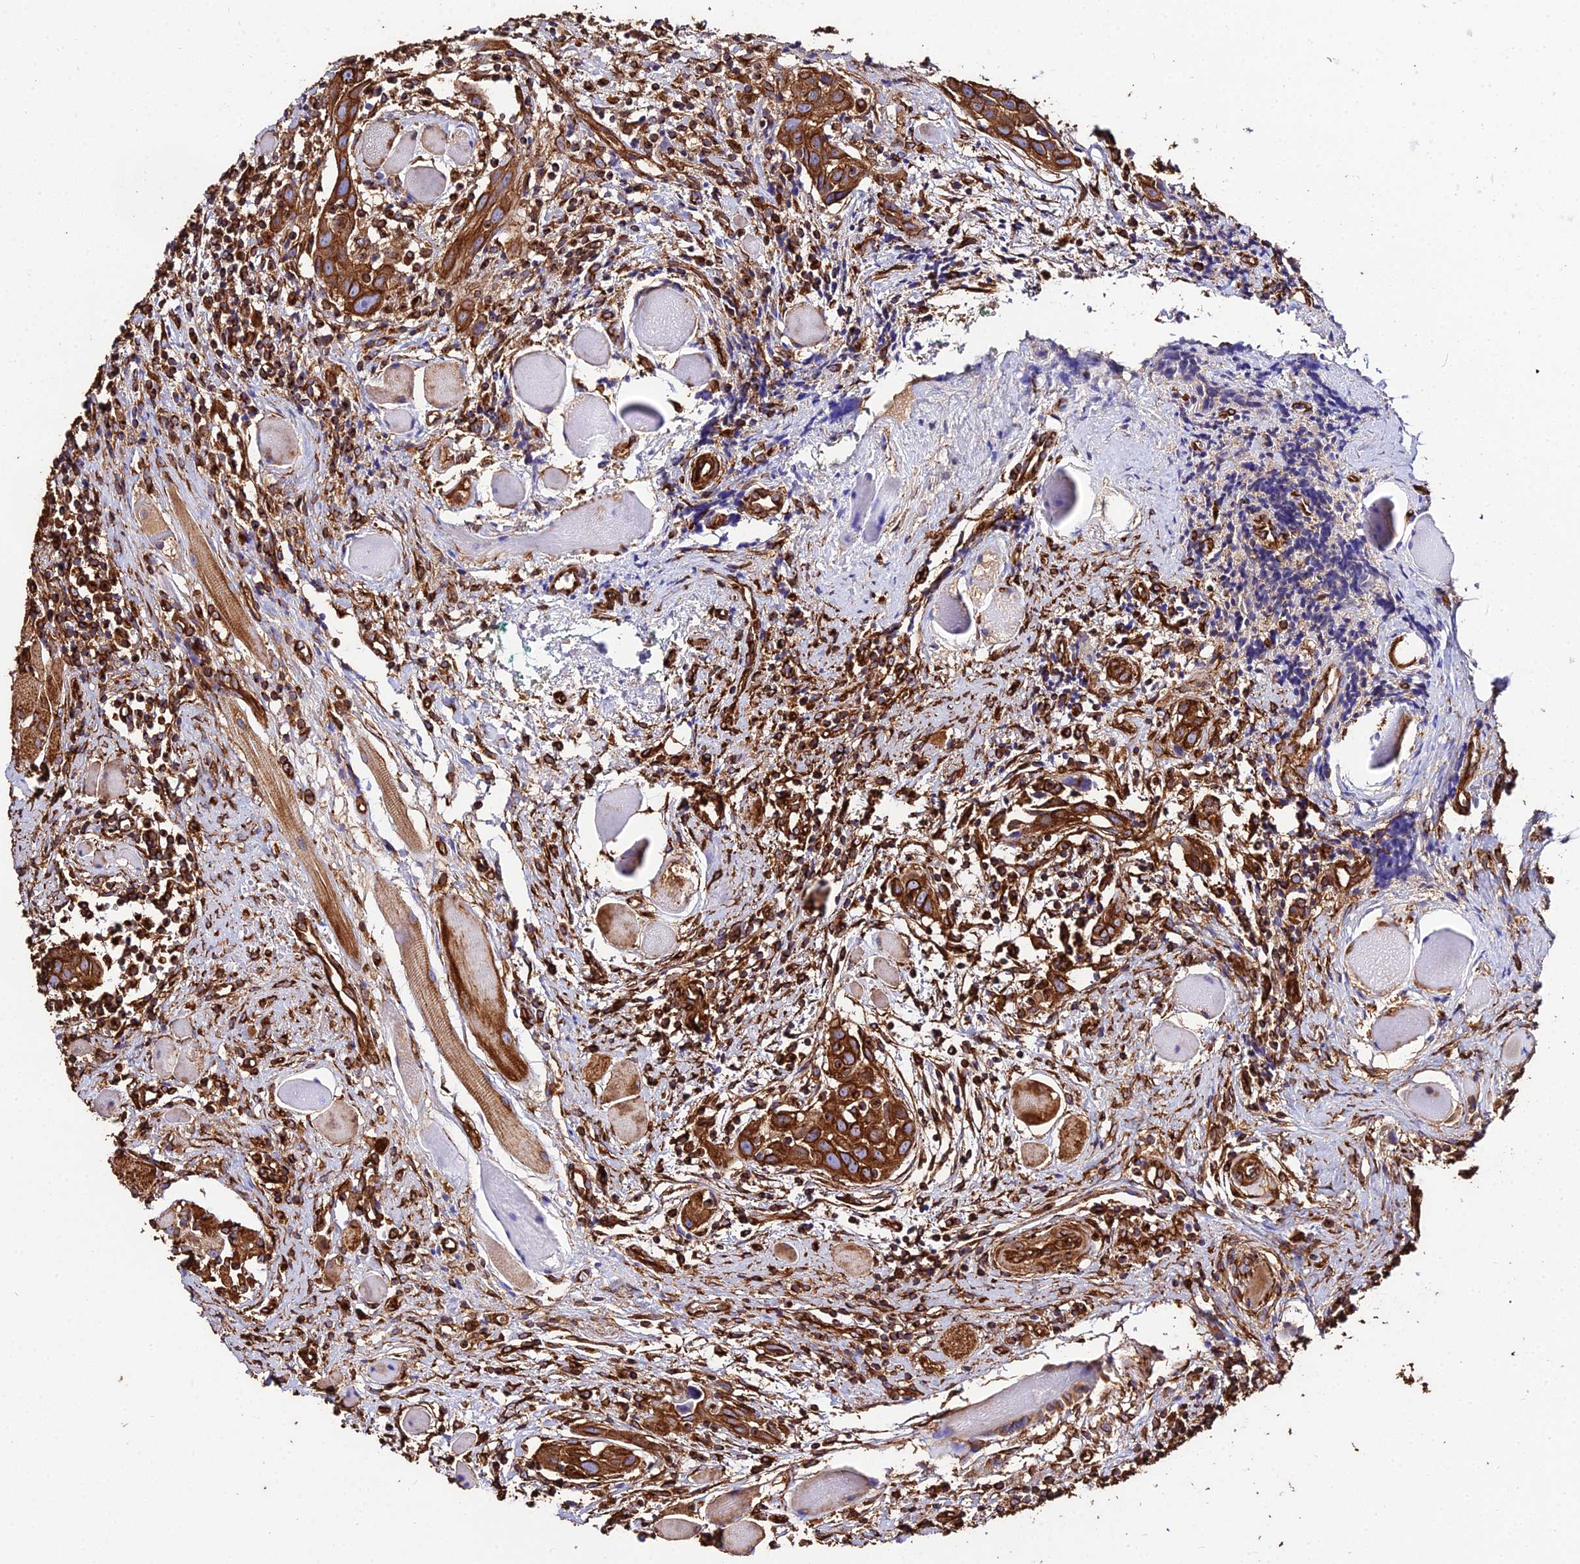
{"staining": {"intensity": "strong", "quantity": ">75%", "location": "cytoplasmic/membranous"}, "tissue": "head and neck cancer", "cell_type": "Tumor cells", "image_type": "cancer", "snomed": [{"axis": "morphology", "description": "Squamous cell carcinoma, NOS"}, {"axis": "topography", "description": "Oral tissue"}, {"axis": "topography", "description": "Head-Neck"}], "caption": "Immunohistochemistry image of neoplastic tissue: human head and neck cancer stained using IHC displays high levels of strong protein expression localized specifically in the cytoplasmic/membranous of tumor cells, appearing as a cytoplasmic/membranous brown color.", "gene": "TUBA3D", "patient": {"sex": "female", "age": 50}}